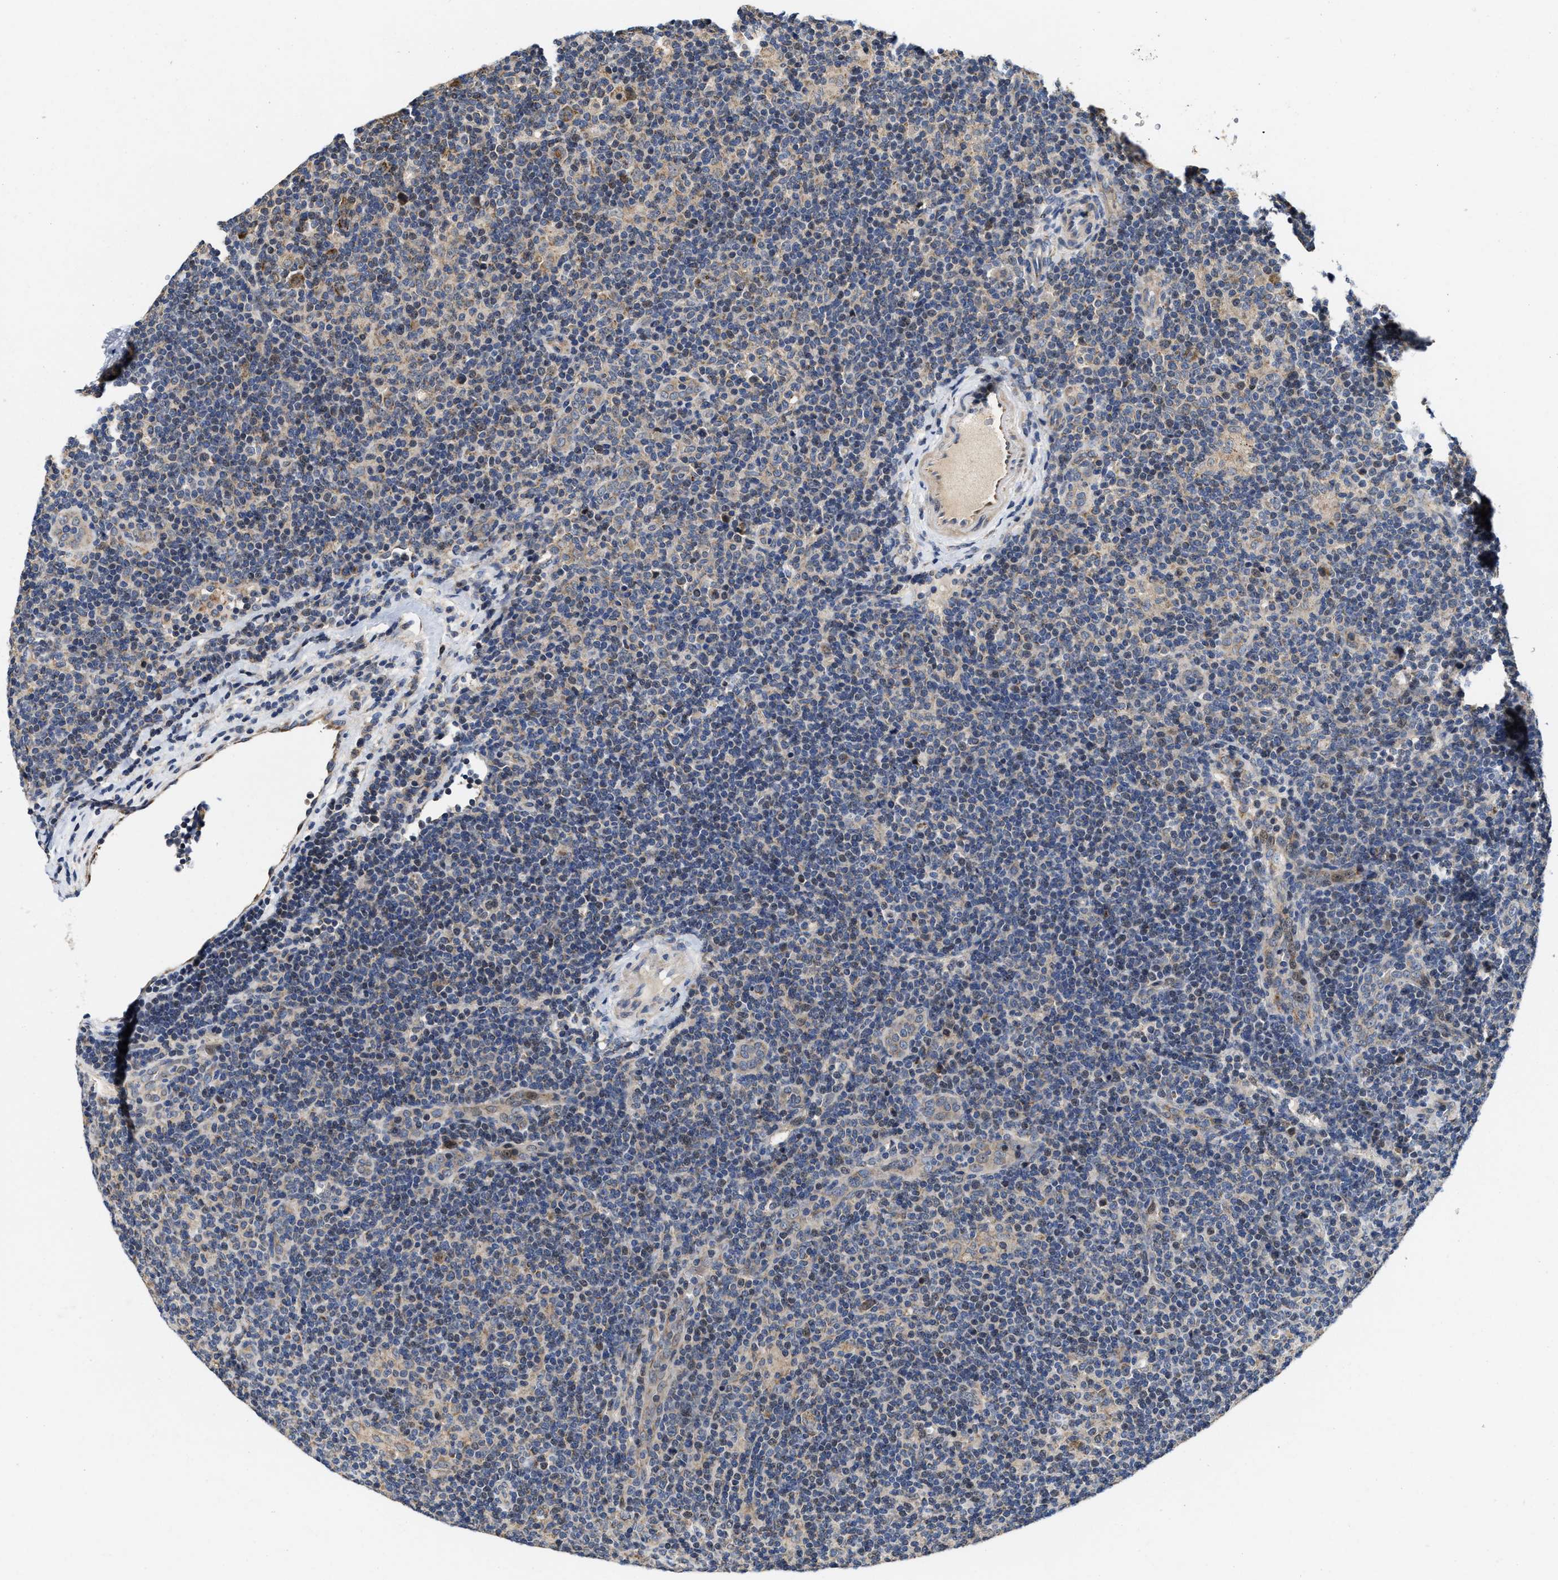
{"staining": {"intensity": "moderate", "quantity": "<25%", "location": "cytoplasmic/membranous"}, "tissue": "lymphoma", "cell_type": "Tumor cells", "image_type": "cancer", "snomed": [{"axis": "morphology", "description": "Hodgkin's disease, NOS"}, {"axis": "topography", "description": "Lymph node"}], "caption": "An immunohistochemistry (IHC) image of neoplastic tissue is shown. Protein staining in brown highlights moderate cytoplasmic/membranous positivity in lymphoma within tumor cells.", "gene": "SCYL2", "patient": {"sex": "female", "age": 57}}